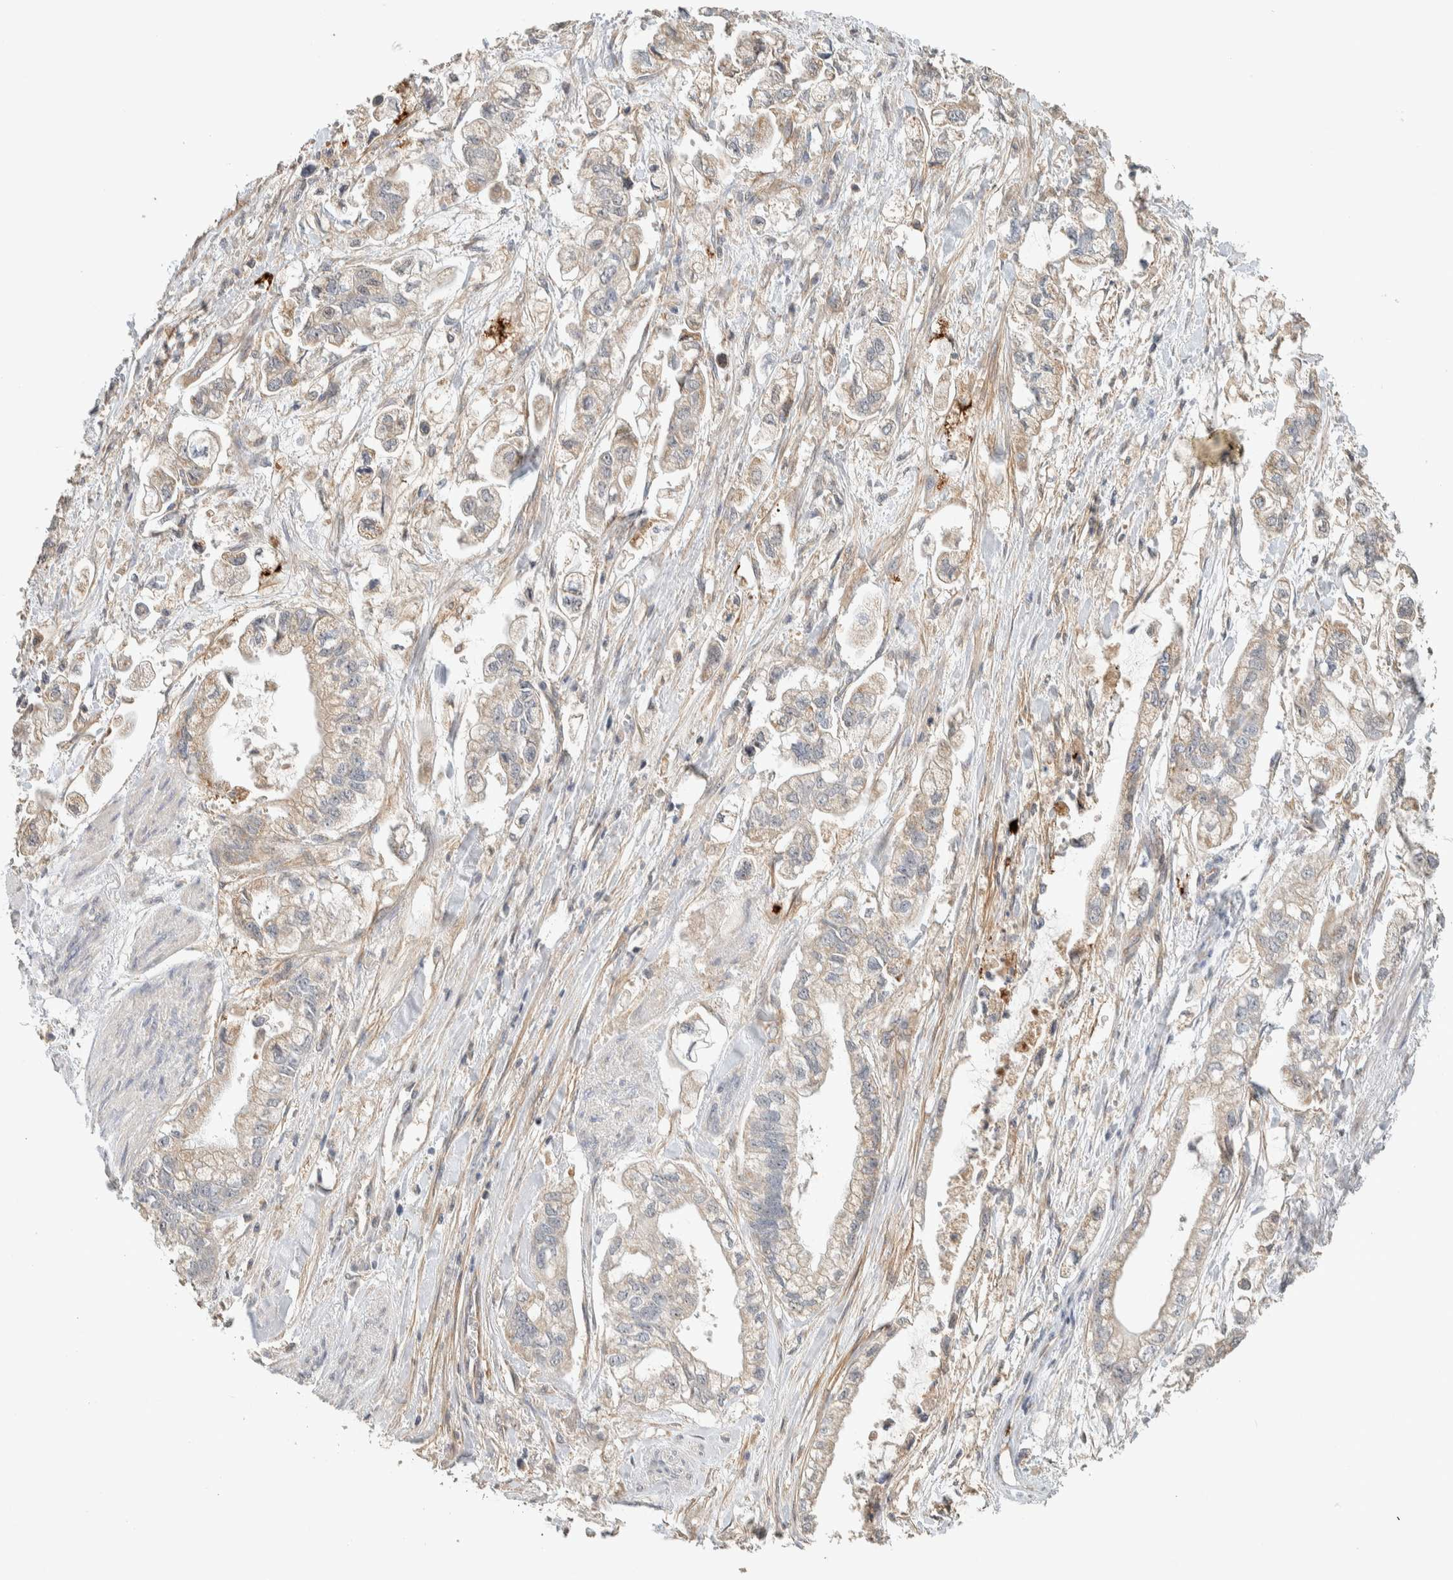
{"staining": {"intensity": "weak", "quantity": "<25%", "location": "cytoplasmic/membranous"}, "tissue": "stomach cancer", "cell_type": "Tumor cells", "image_type": "cancer", "snomed": [{"axis": "morphology", "description": "Normal tissue, NOS"}, {"axis": "morphology", "description": "Adenocarcinoma, NOS"}, {"axis": "topography", "description": "Stomach"}], "caption": "Immunohistochemistry of stomach adenocarcinoma demonstrates no staining in tumor cells.", "gene": "PDE7B", "patient": {"sex": "male", "age": 62}}